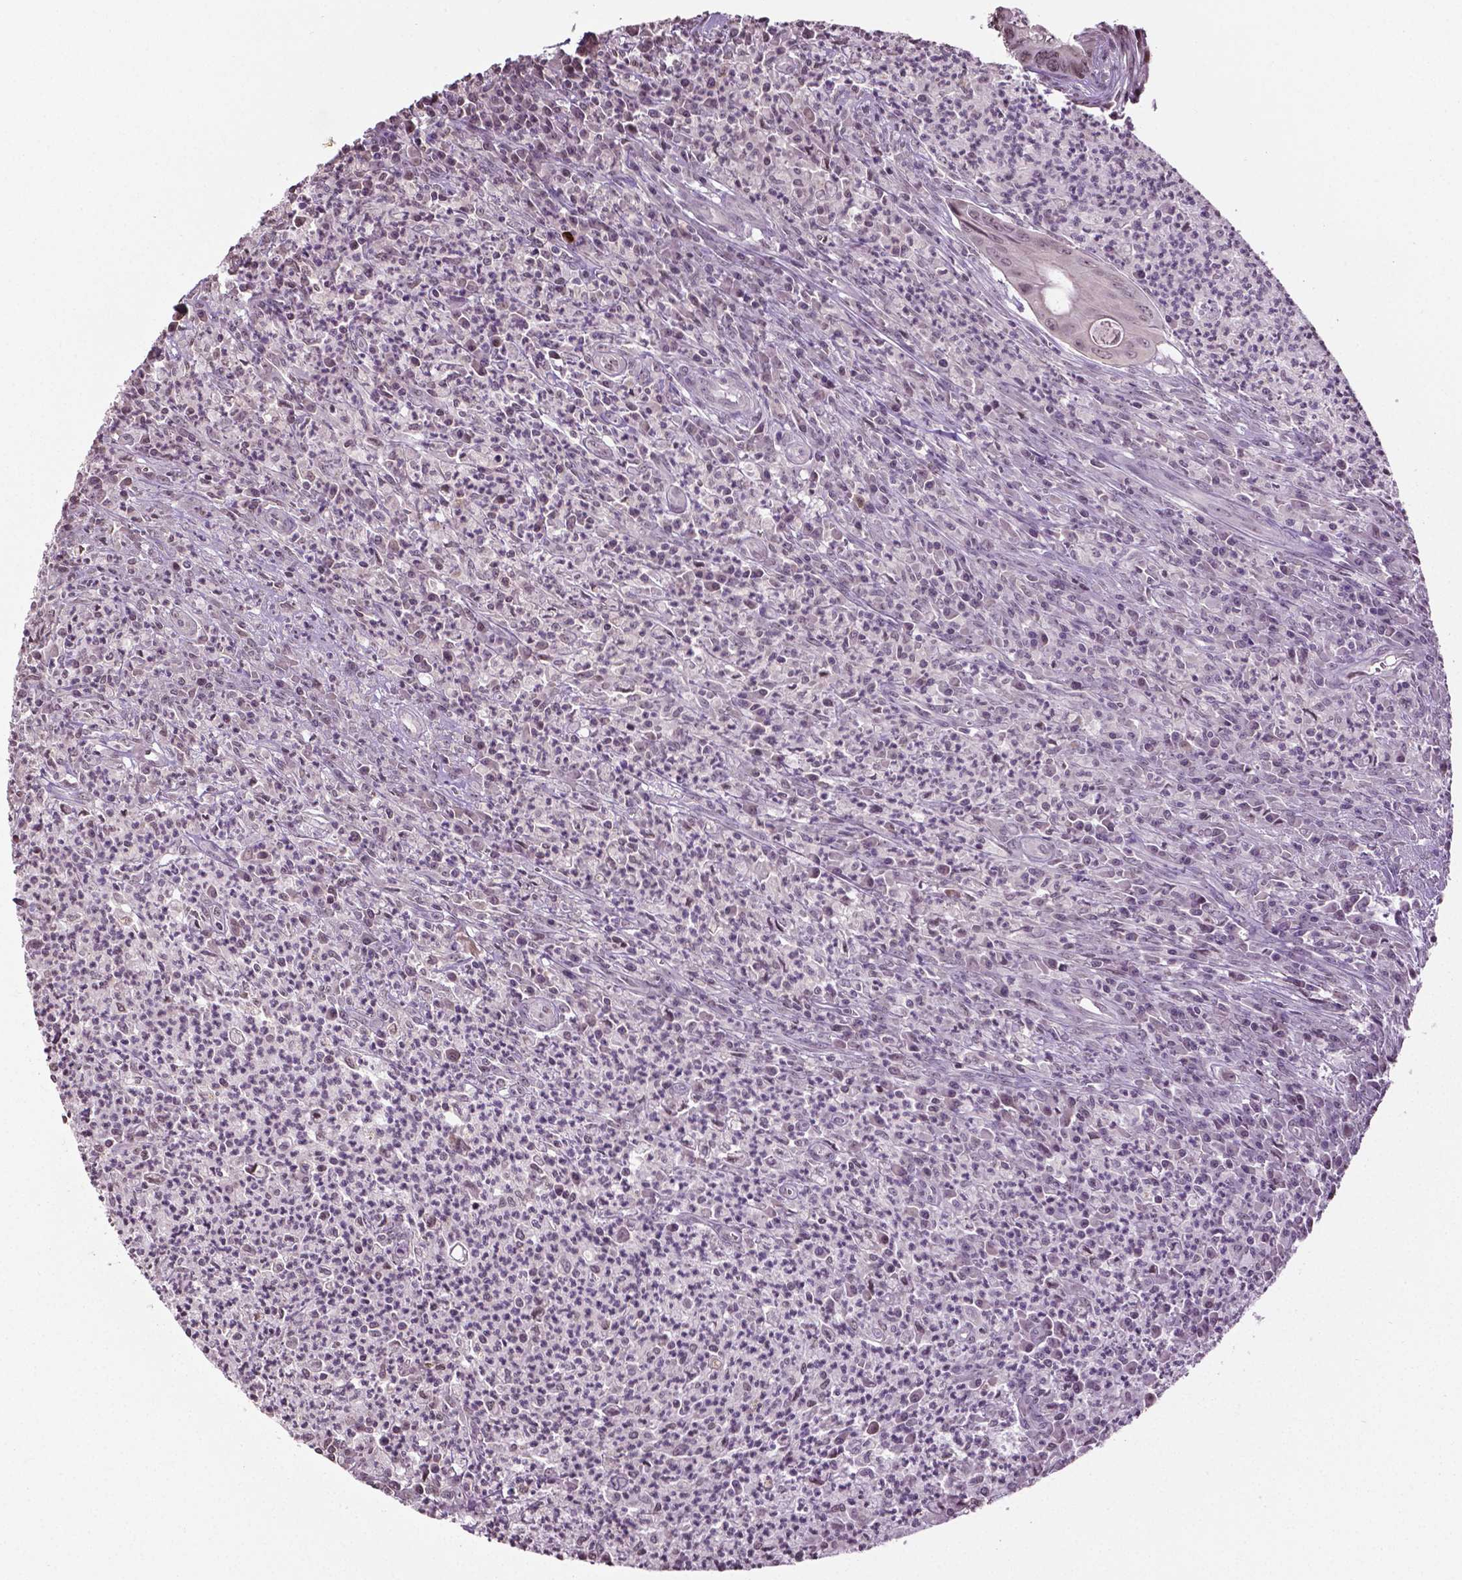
{"staining": {"intensity": "weak", "quantity": ">75%", "location": "nuclear"}, "tissue": "colorectal cancer", "cell_type": "Tumor cells", "image_type": "cancer", "snomed": [{"axis": "morphology", "description": "Adenocarcinoma, NOS"}, {"axis": "topography", "description": "Colon"}], "caption": "Protein staining reveals weak nuclear positivity in about >75% of tumor cells in colorectal cancer (adenocarcinoma).", "gene": "DLX5", "patient": {"sex": "female", "age": 74}}